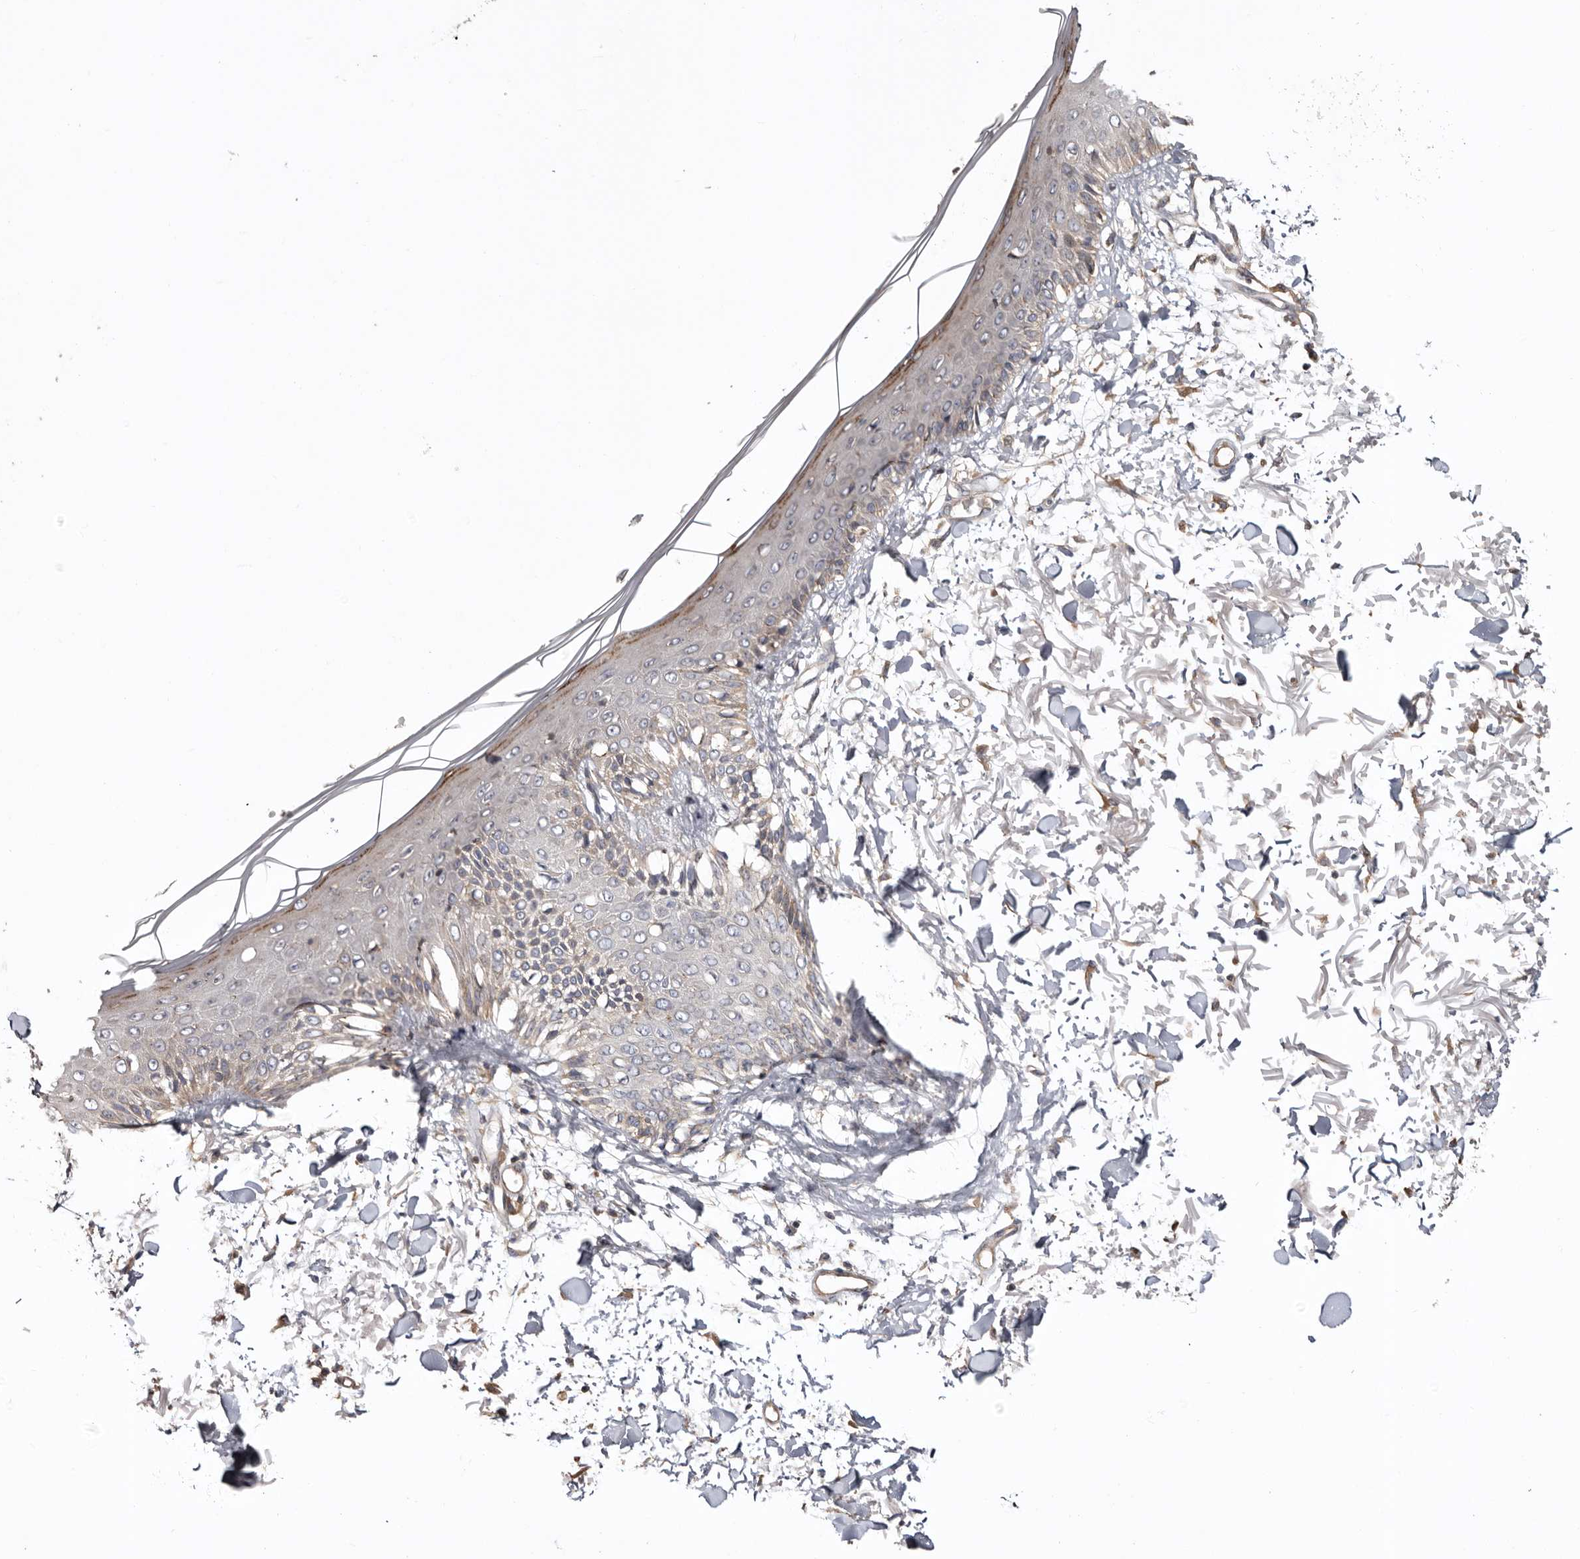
{"staining": {"intensity": "negative", "quantity": "none", "location": "none"}, "tissue": "skin", "cell_type": "Fibroblasts", "image_type": "normal", "snomed": [{"axis": "morphology", "description": "Normal tissue, NOS"}, {"axis": "morphology", "description": "Squamous cell carcinoma, NOS"}, {"axis": "topography", "description": "Skin"}, {"axis": "topography", "description": "Peripheral nerve tissue"}], "caption": "Immunohistochemical staining of benign skin demonstrates no significant positivity in fibroblasts. (DAB (3,3'-diaminobenzidine) immunohistochemistry with hematoxylin counter stain).", "gene": "TMUB1", "patient": {"sex": "male", "age": 83}}